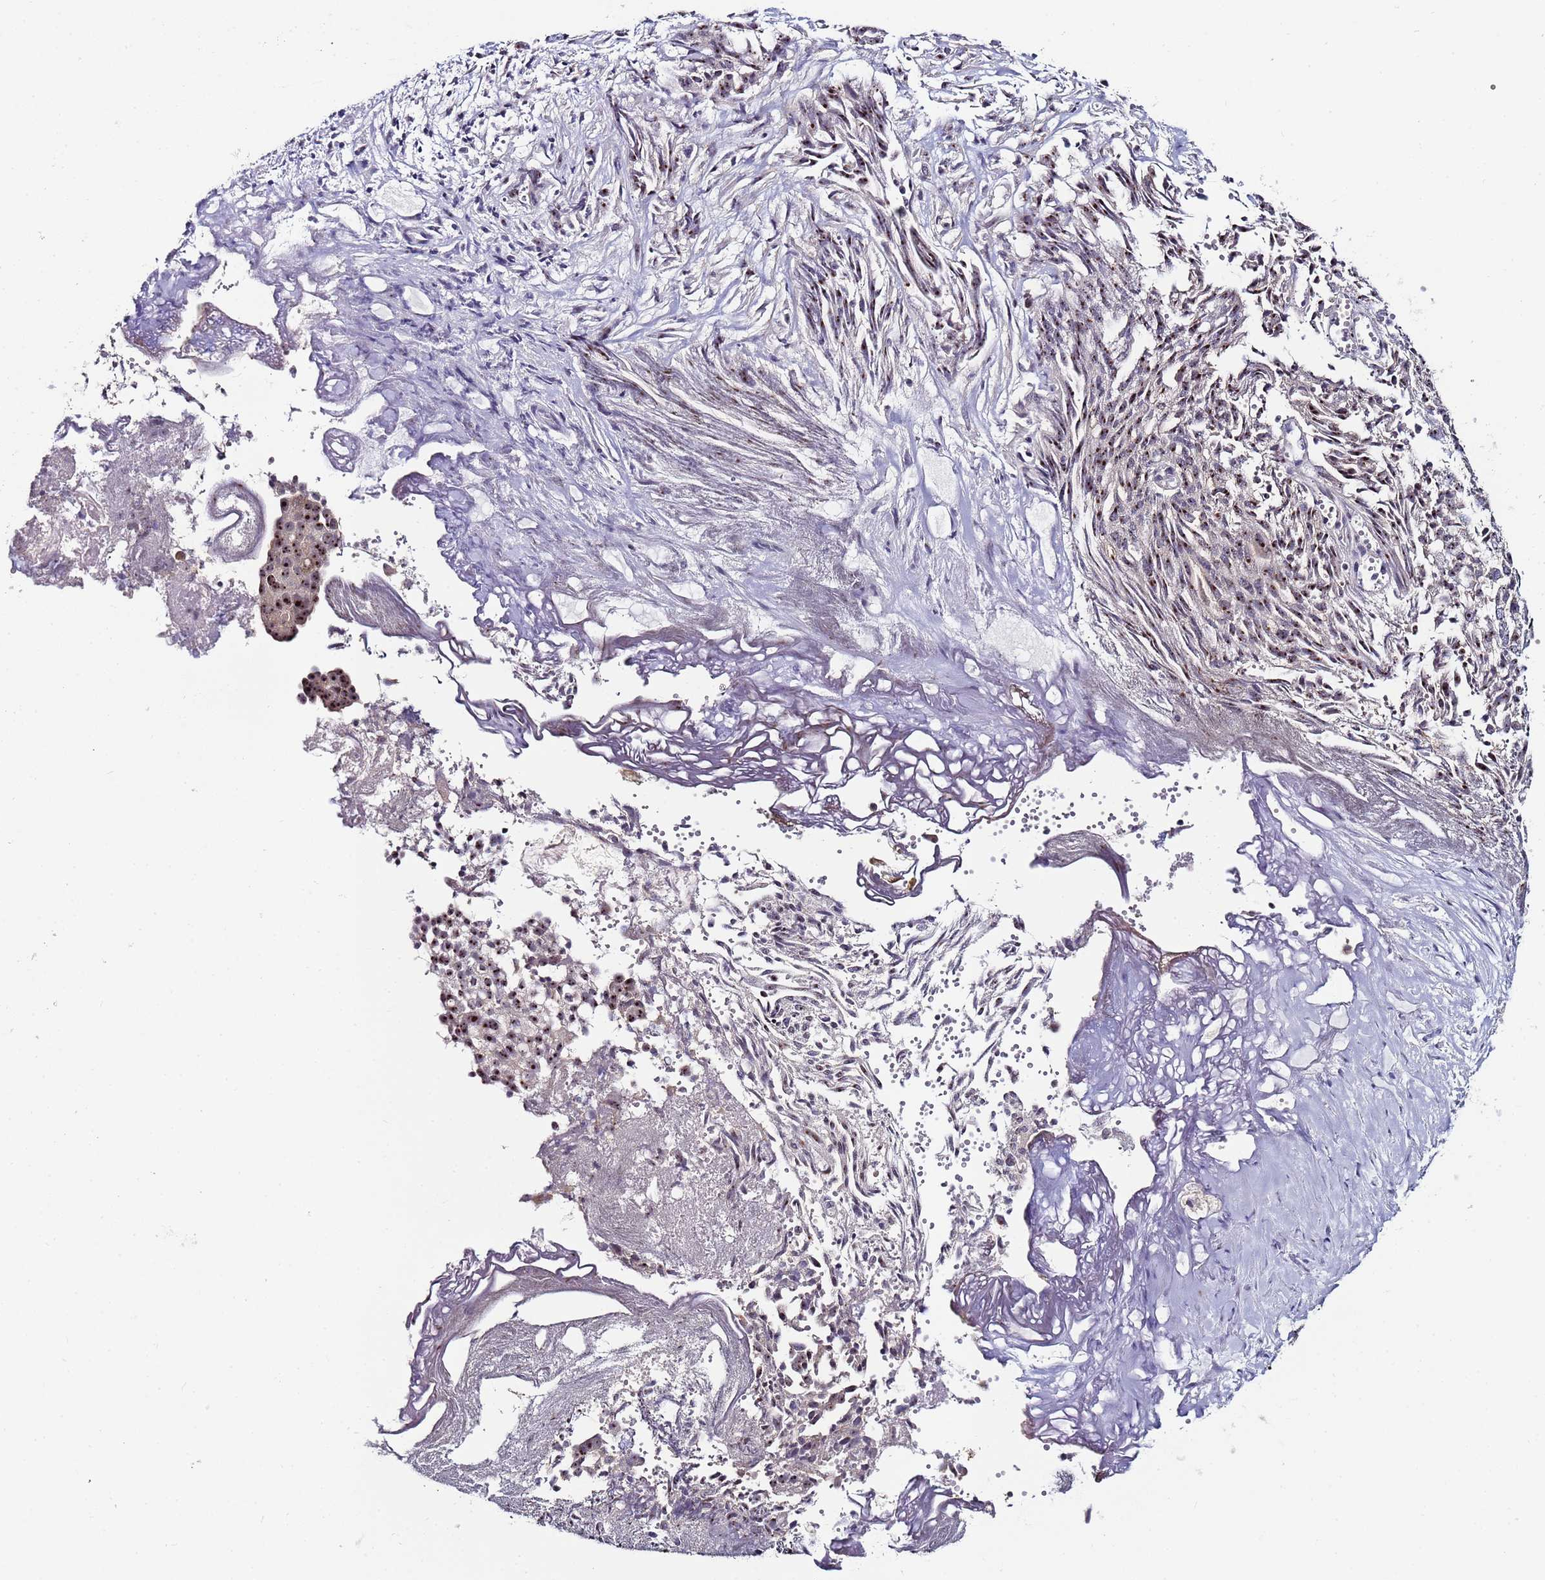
{"staining": {"intensity": "strong", "quantity": "25%-75%", "location": "nuclear"}, "tissue": "ovarian cancer", "cell_type": "Tumor cells", "image_type": "cancer", "snomed": [{"axis": "morphology", "description": "Cystadenocarcinoma, serous, NOS"}, {"axis": "topography", "description": "Soft tissue"}, {"axis": "topography", "description": "Ovary"}], "caption": "High-magnification brightfield microscopy of ovarian cancer (serous cystadenocarcinoma) stained with DAB (brown) and counterstained with hematoxylin (blue). tumor cells exhibit strong nuclear expression is appreciated in about25%-75% of cells. The protein of interest is stained brown, and the nuclei are stained in blue (DAB IHC with brightfield microscopy, high magnification).", "gene": "KRI1", "patient": {"sex": "female", "age": 57}}